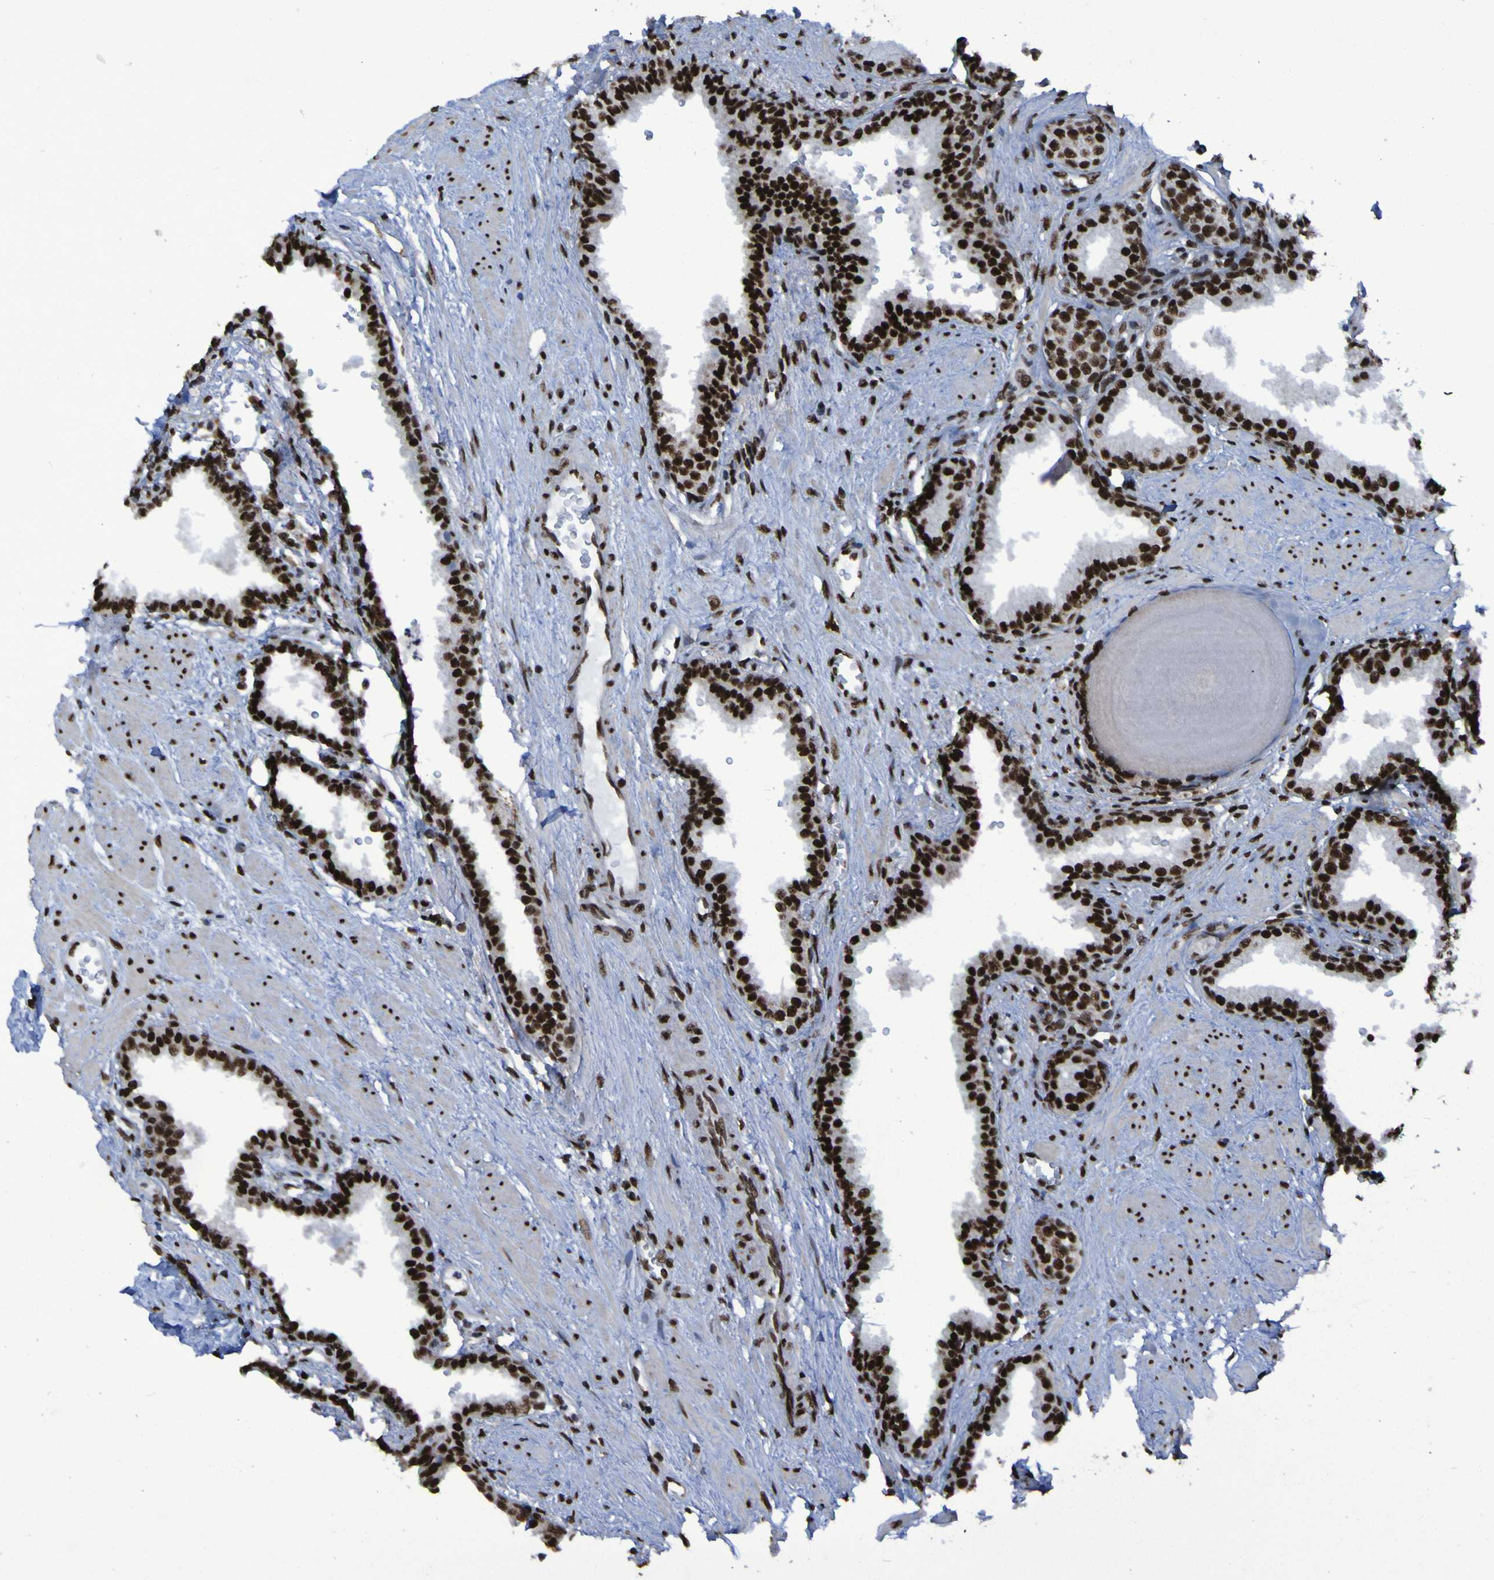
{"staining": {"intensity": "strong", "quantity": ">75%", "location": "nuclear"}, "tissue": "prostate", "cell_type": "Glandular cells", "image_type": "normal", "snomed": [{"axis": "morphology", "description": "Normal tissue, NOS"}, {"axis": "topography", "description": "Prostate"}], "caption": "Strong nuclear positivity for a protein is present in about >75% of glandular cells of normal prostate using immunohistochemistry.", "gene": "HNRNPR", "patient": {"sex": "male", "age": 51}}